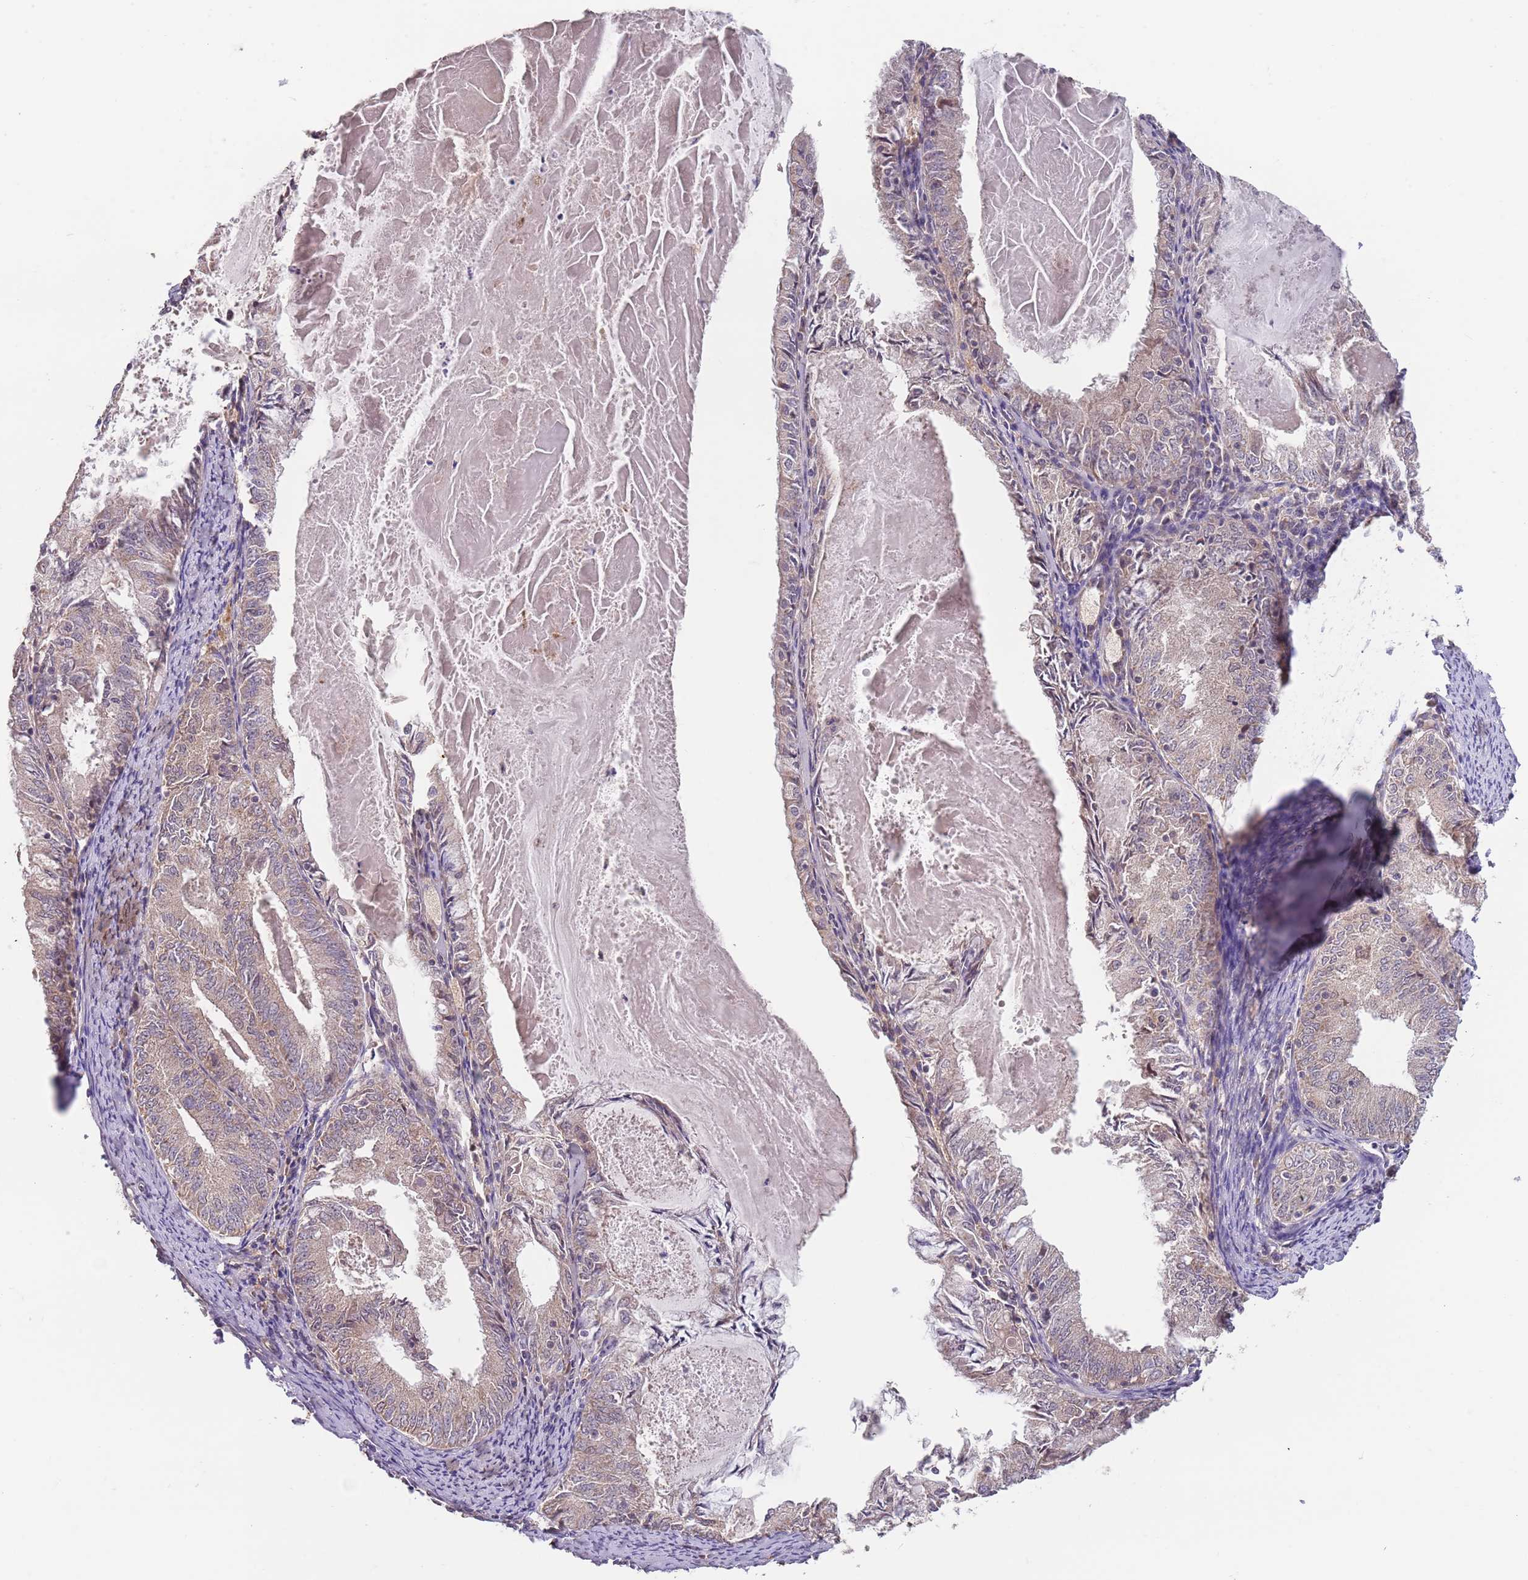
{"staining": {"intensity": "weak", "quantity": "25%-75%", "location": "cytoplasmic/membranous,nuclear"}, "tissue": "endometrial cancer", "cell_type": "Tumor cells", "image_type": "cancer", "snomed": [{"axis": "morphology", "description": "Adenocarcinoma, NOS"}, {"axis": "topography", "description": "Endometrium"}], "caption": "A micrograph showing weak cytoplasmic/membranous and nuclear expression in approximately 25%-75% of tumor cells in endometrial cancer, as visualized by brown immunohistochemical staining.", "gene": "TMEM64", "patient": {"sex": "female", "age": 57}}